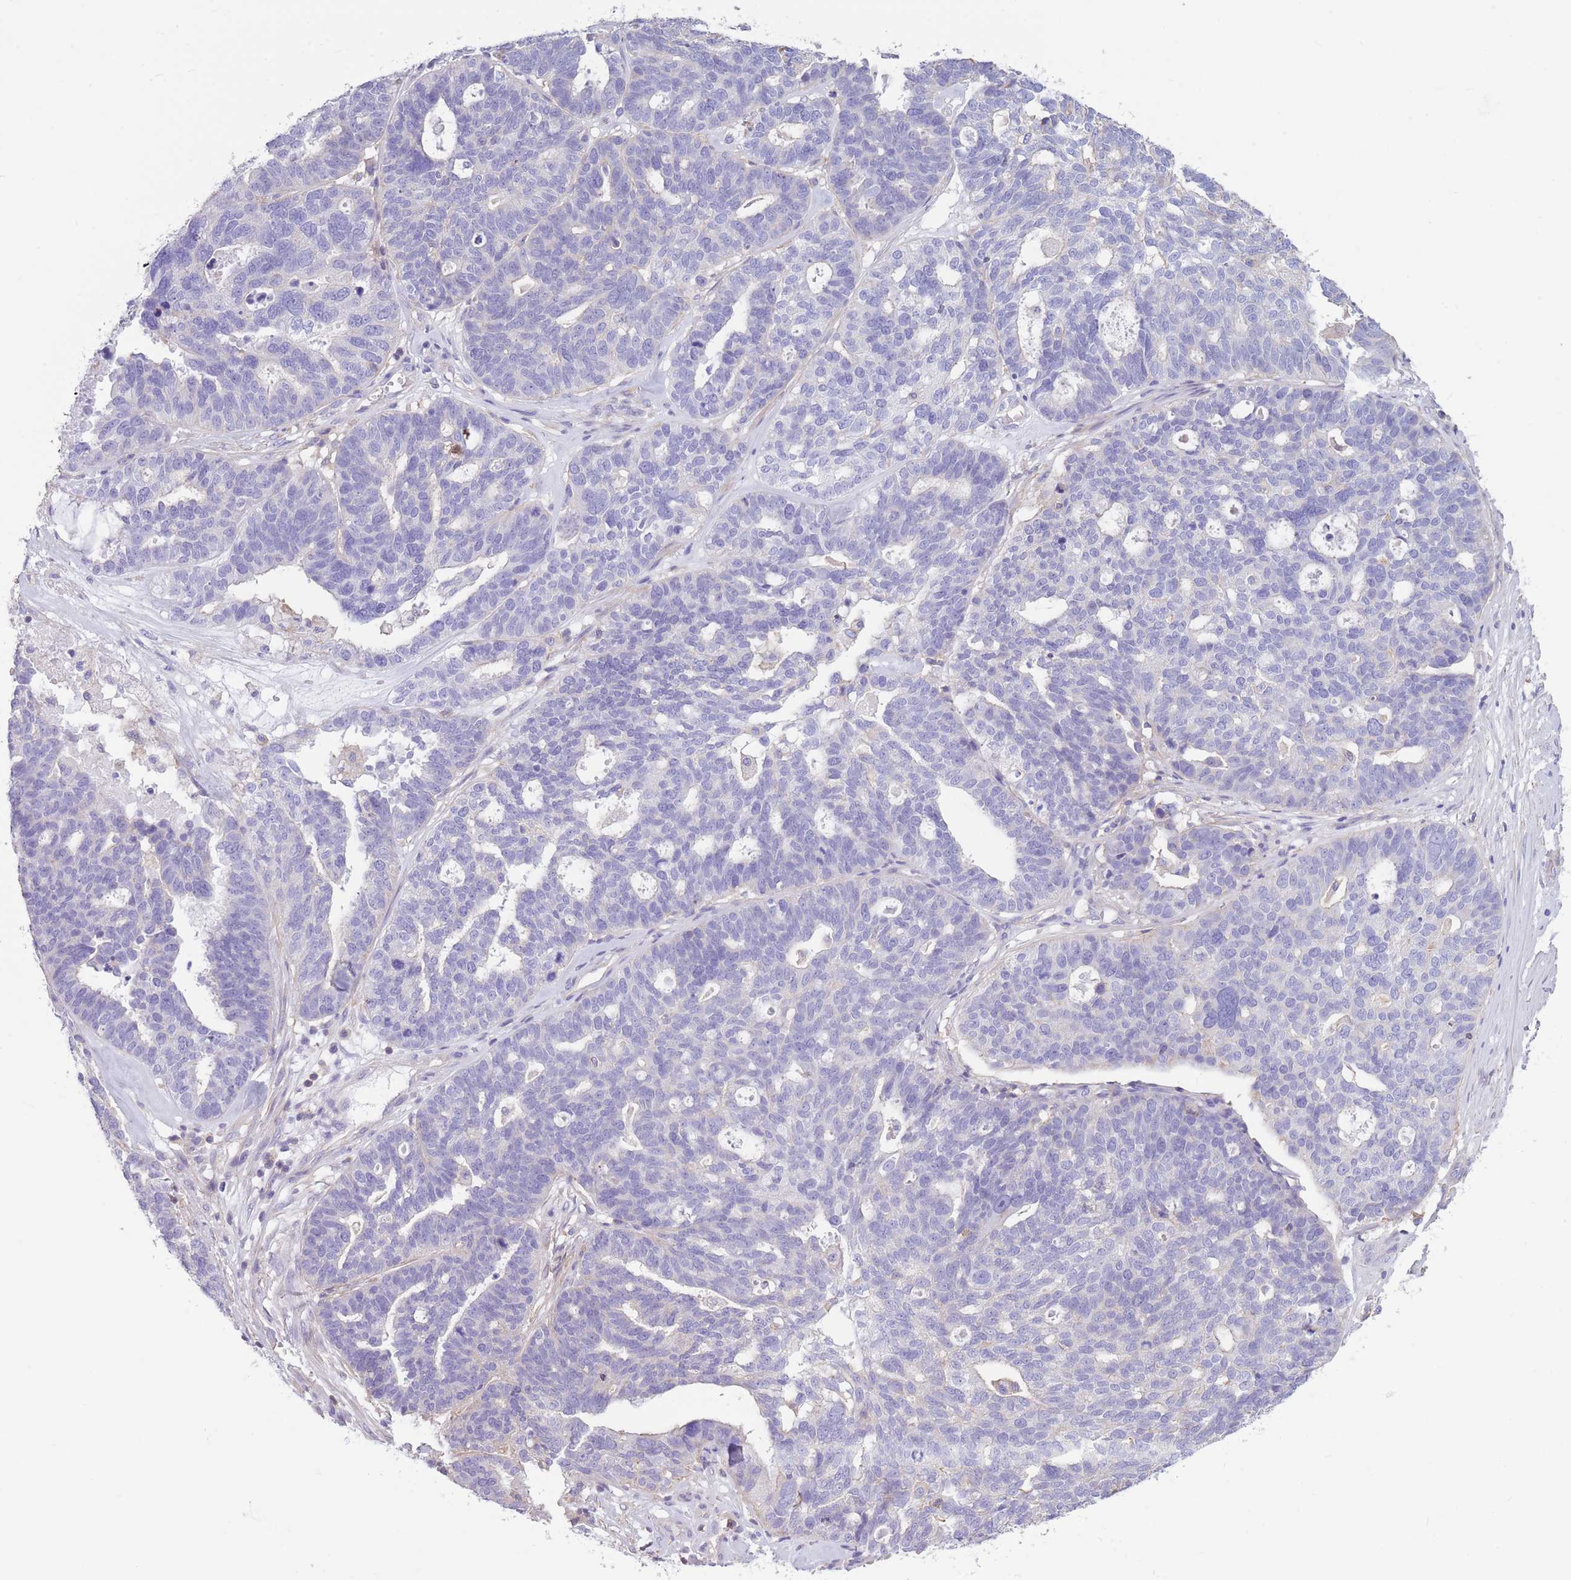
{"staining": {"intensity": "negative", "quantity": "none", "location": "none"}, "tissue": "ovarian cancer", "cell_type": "Tumor cells", "image_type": "cancer", "snomed": [{"axis": "morphology", "description": "Cystadenocarcinoma, serous, NOS"}, {"axis": "topography", "description": "Ovary"}], "caption": "An immunohistochemistry image of serous cystadenocarcinoma (ovarian) is shown. There is no staining in tumor cells of serous cystadenocarcinoma (ovarian).", "gene": "PDHA1", "patient": {"sex": "female", "age": 59}}